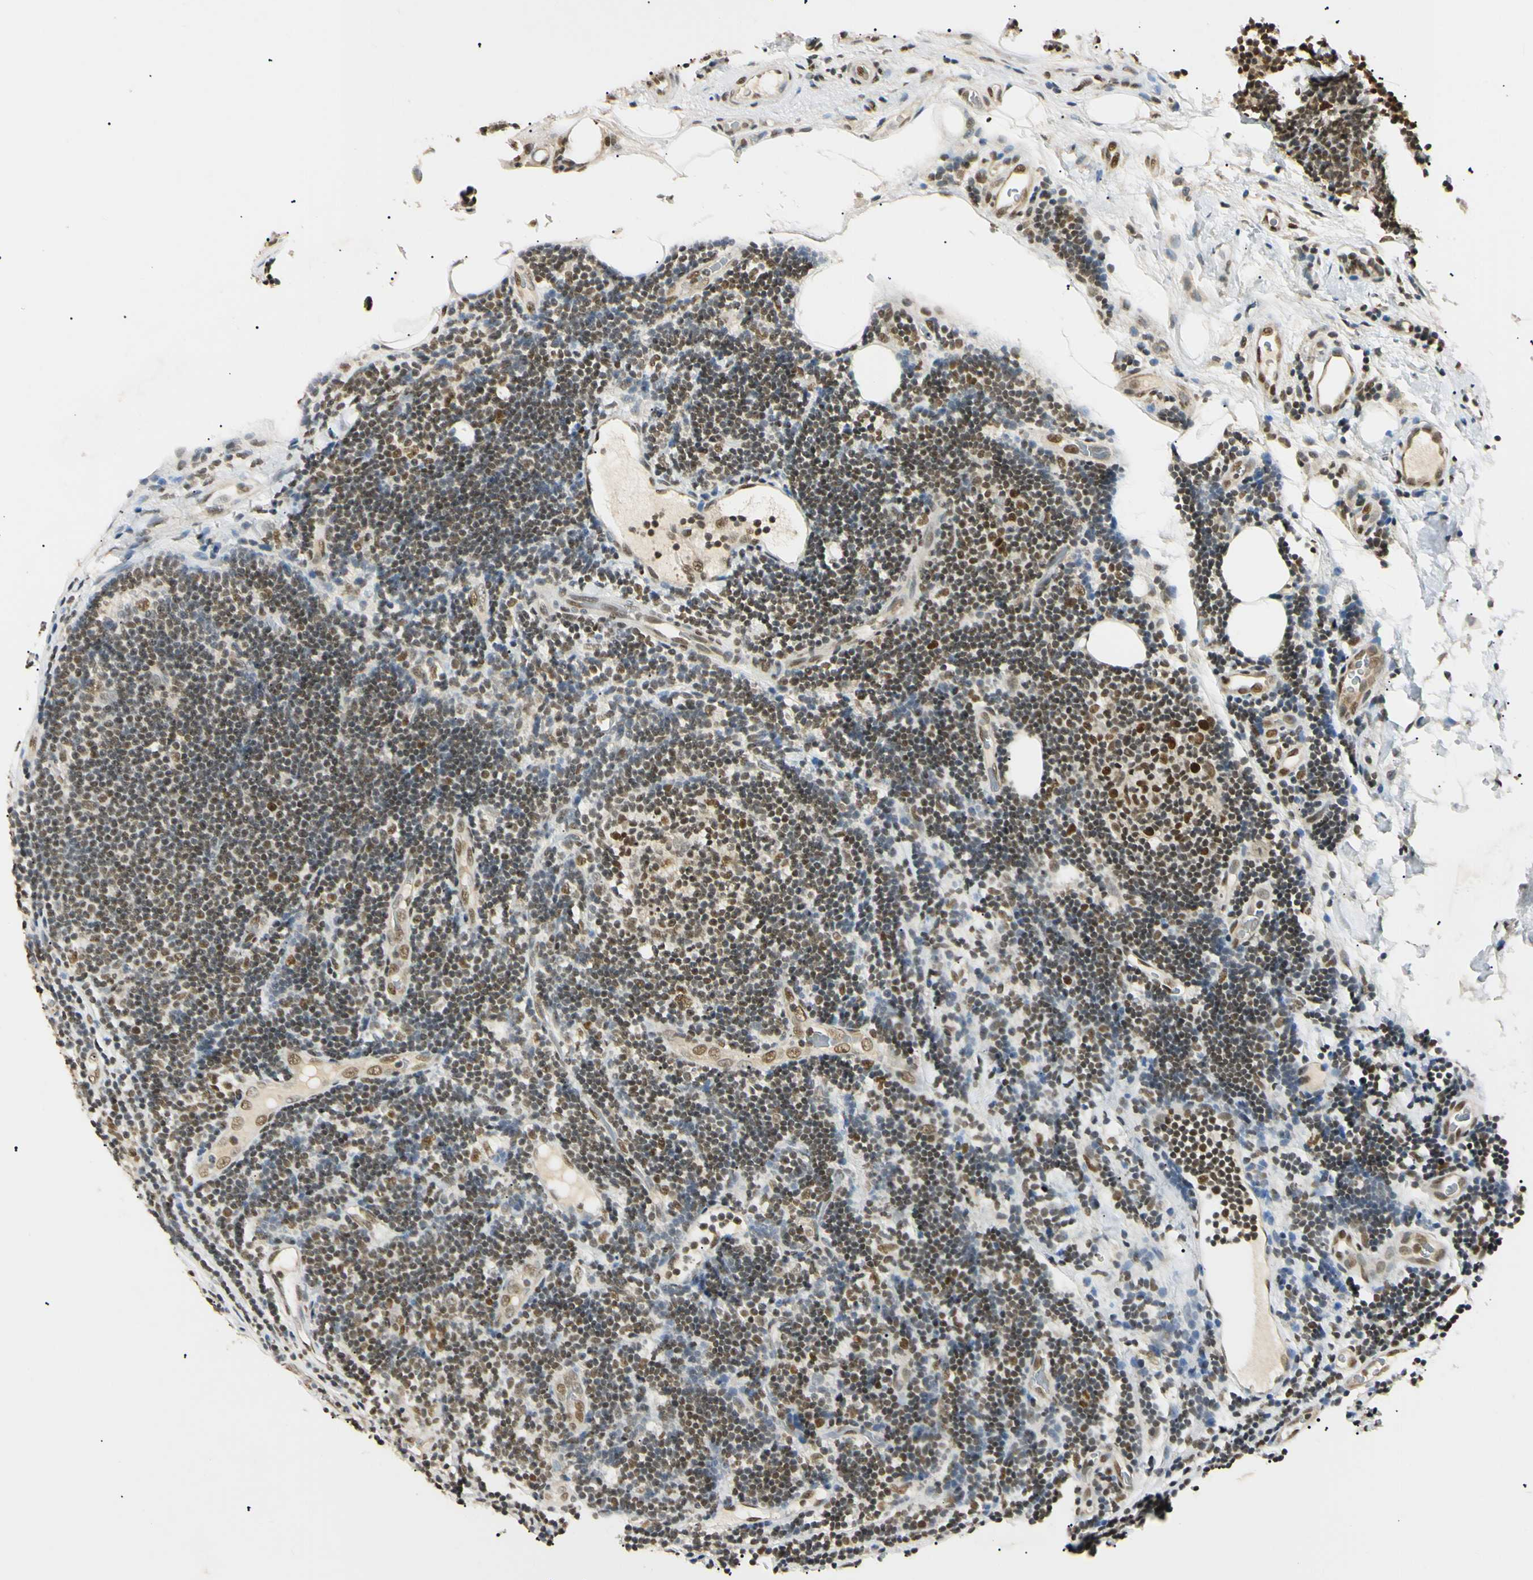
{"staining": {"intensity": "moderate", "quantity": ">75%", "location": "nuclear"}, "tissue": "lymphoma", "cell_type": "Tumor cells", "image_type": "cancer", "snomed": [{"axis": "morphology", "description": "Malignant lymphoma, non-Hodgkin's type, Low grade"}, {"axis": "topography", "description": "Lymph node"}], "caption": "Moderate nuclear protein staining is seen in approximately >75% of tumor cells in lymphoma. The staining was performed using DAB to visualize the protein expression in brown, while the nuclei were stained in blue with hematoxylin (Magnification: 20x).", "gene": "SMARCA5", "patient": {"sex": "male", "age": 83}}